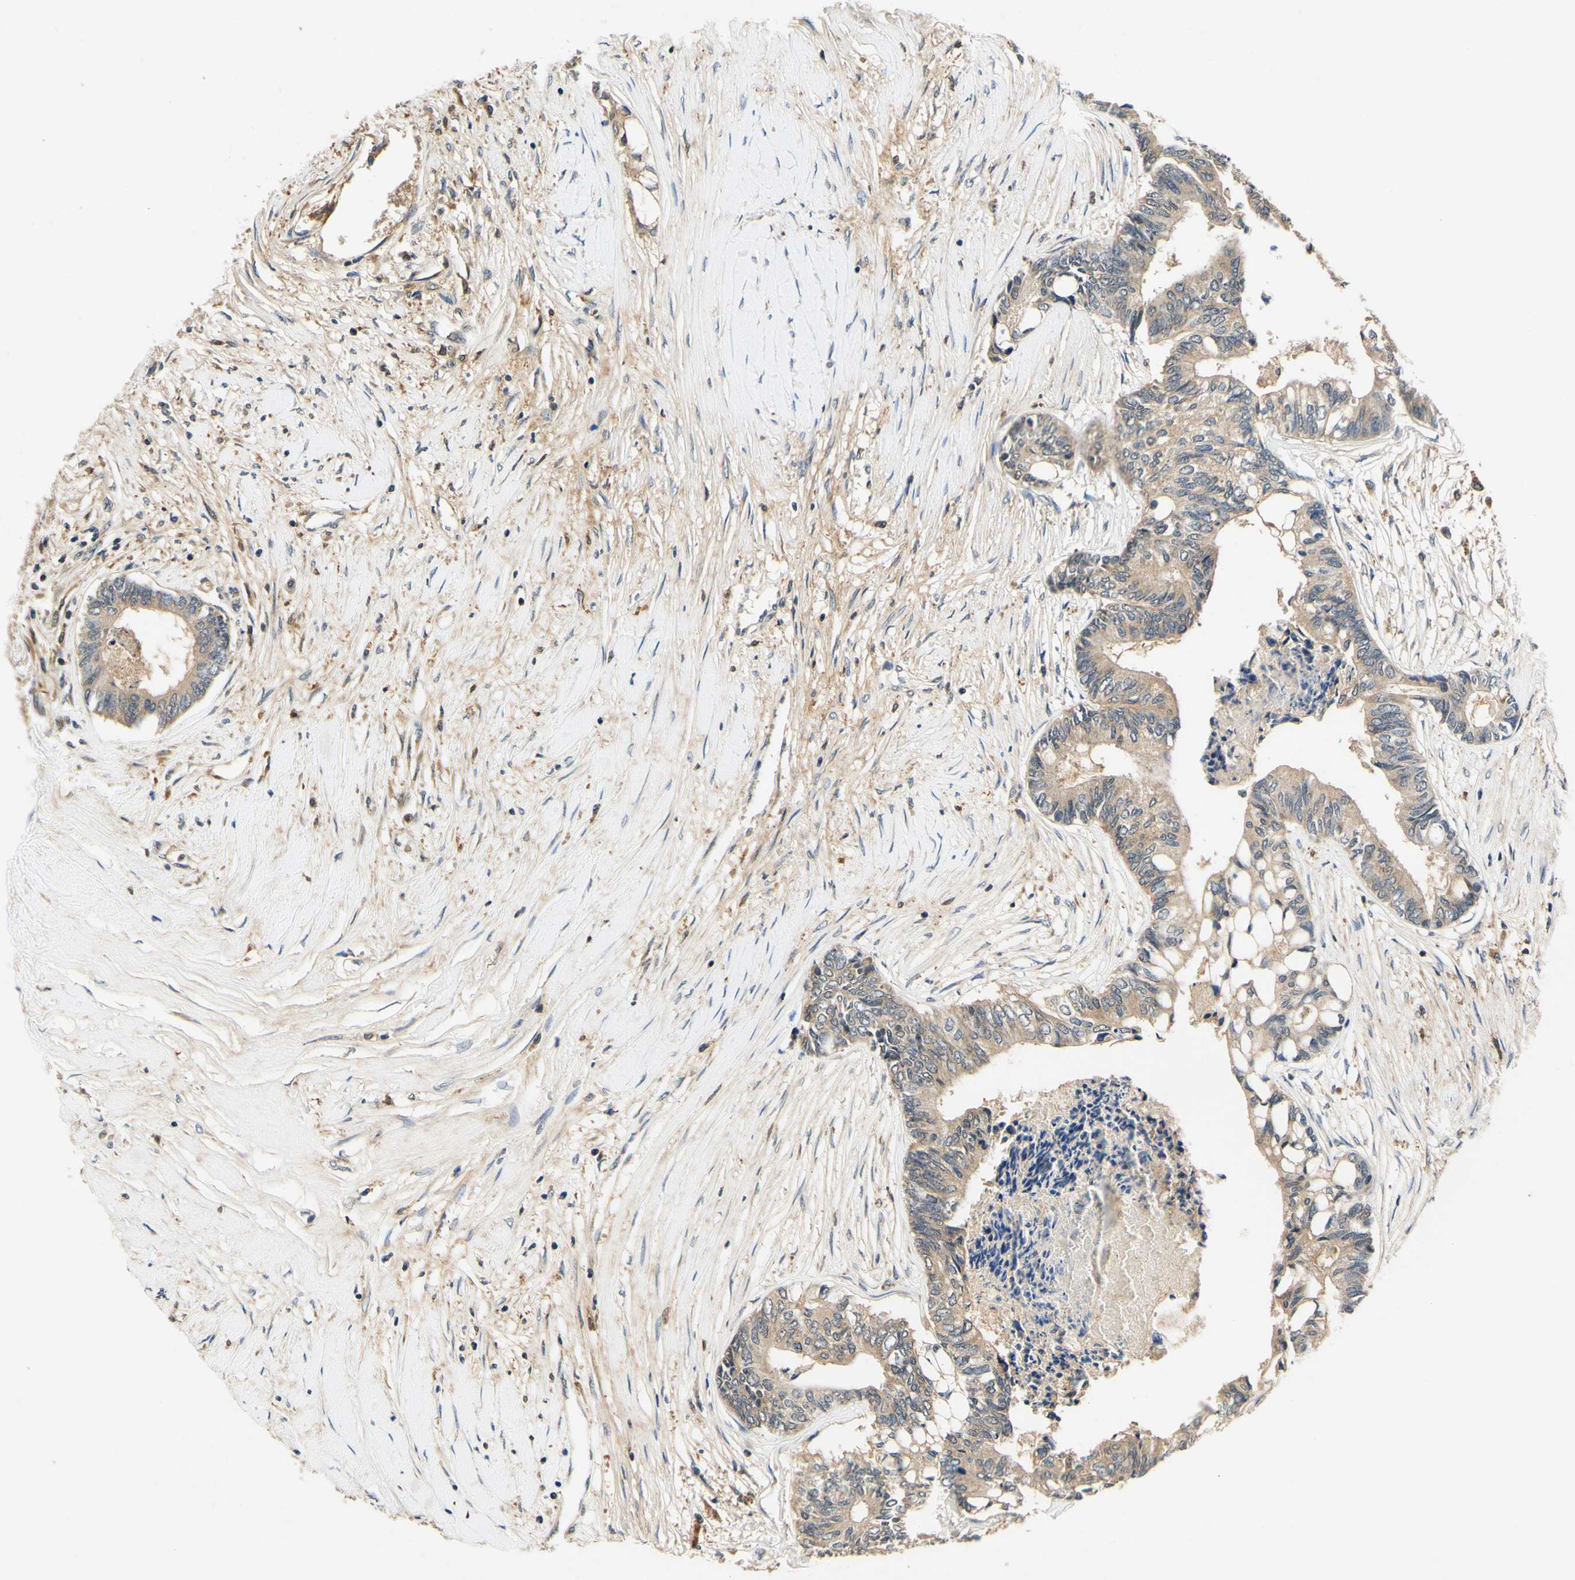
{"staining": {"intensity": "weak", "quantity": ">75%", "location": "cytoplasmic/membranous"}, "tissue": "colorectal cancer", "cell_type": "Tumor cells", "image_type": "cancer", "snomed": [{"axis": "morphology", "description": "Adenocarcinoma, NOS"}, {"axis": "topography", "description": "Rectum"}], "caption": "A brown stain shows weak cytoplasmic/membranous positivity of a protein in colorectal cancer (adenocarcinoma) tumor cells.", "gene": "PLA2G4A", "patient": {"sex": "male", "age": 63}}